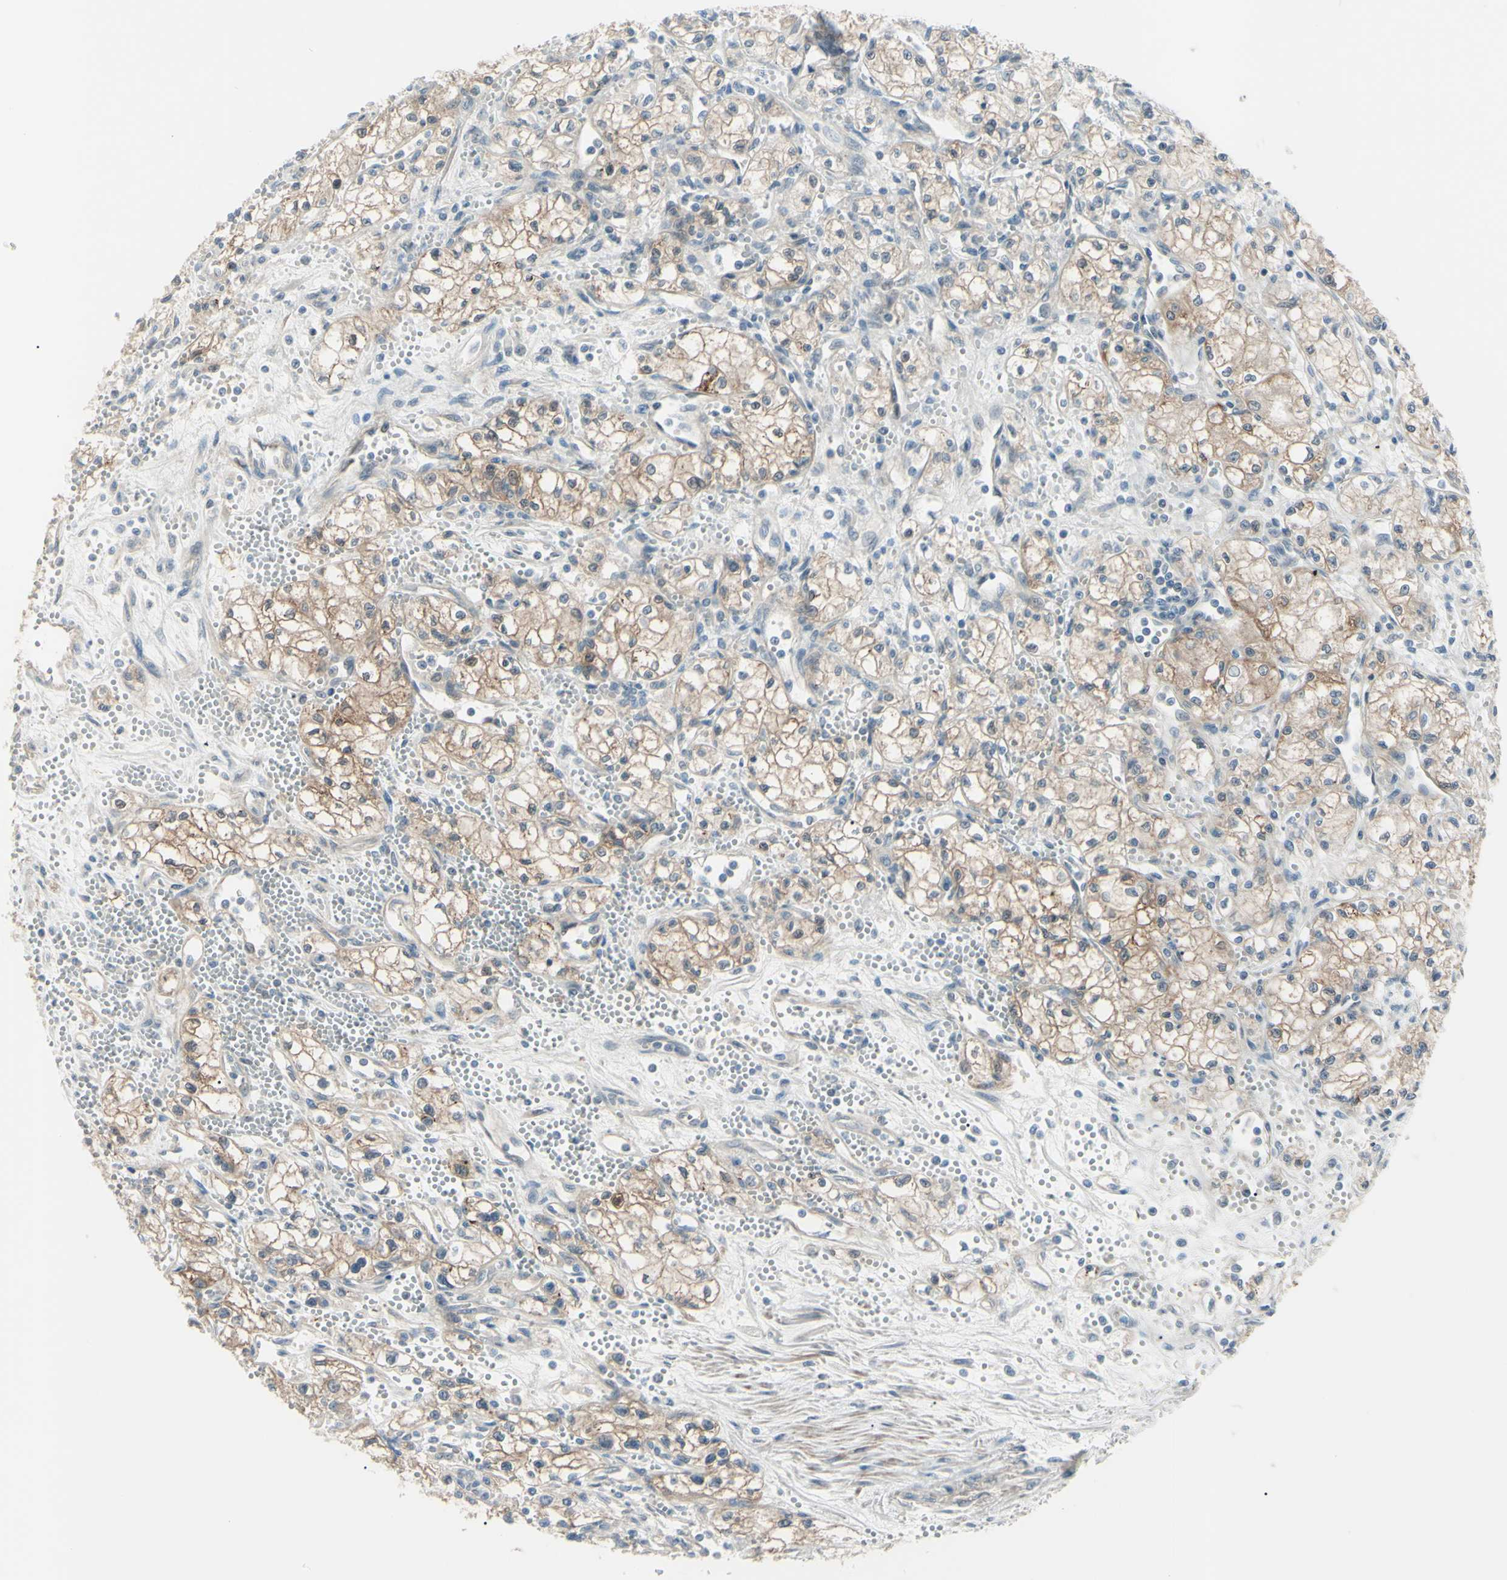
{"staining": {"intensity": "moderate", "quantity": ">75%", "location": "cytoplasmic/membranous"}, "tissue": "renal cancer", "cell_type": "Tumor cells", "image_type": "cancer", "snomed": [{"axis": "morphology", "description": "Normal tissue, NOS"}, {"axis": "morphology", "description": "Adenocarcinoma, NOS"}, {"axis": "topography", "description": "Kidney"}], "caption": "Human adenocarcinoma (renal) stained for a protein (brown) reveals moderate cytoplasmic/membranous positive expression in about >75% of tumor cells.", "gene": "LRRK1", "patient": {"sex": "male", "age": 59}}